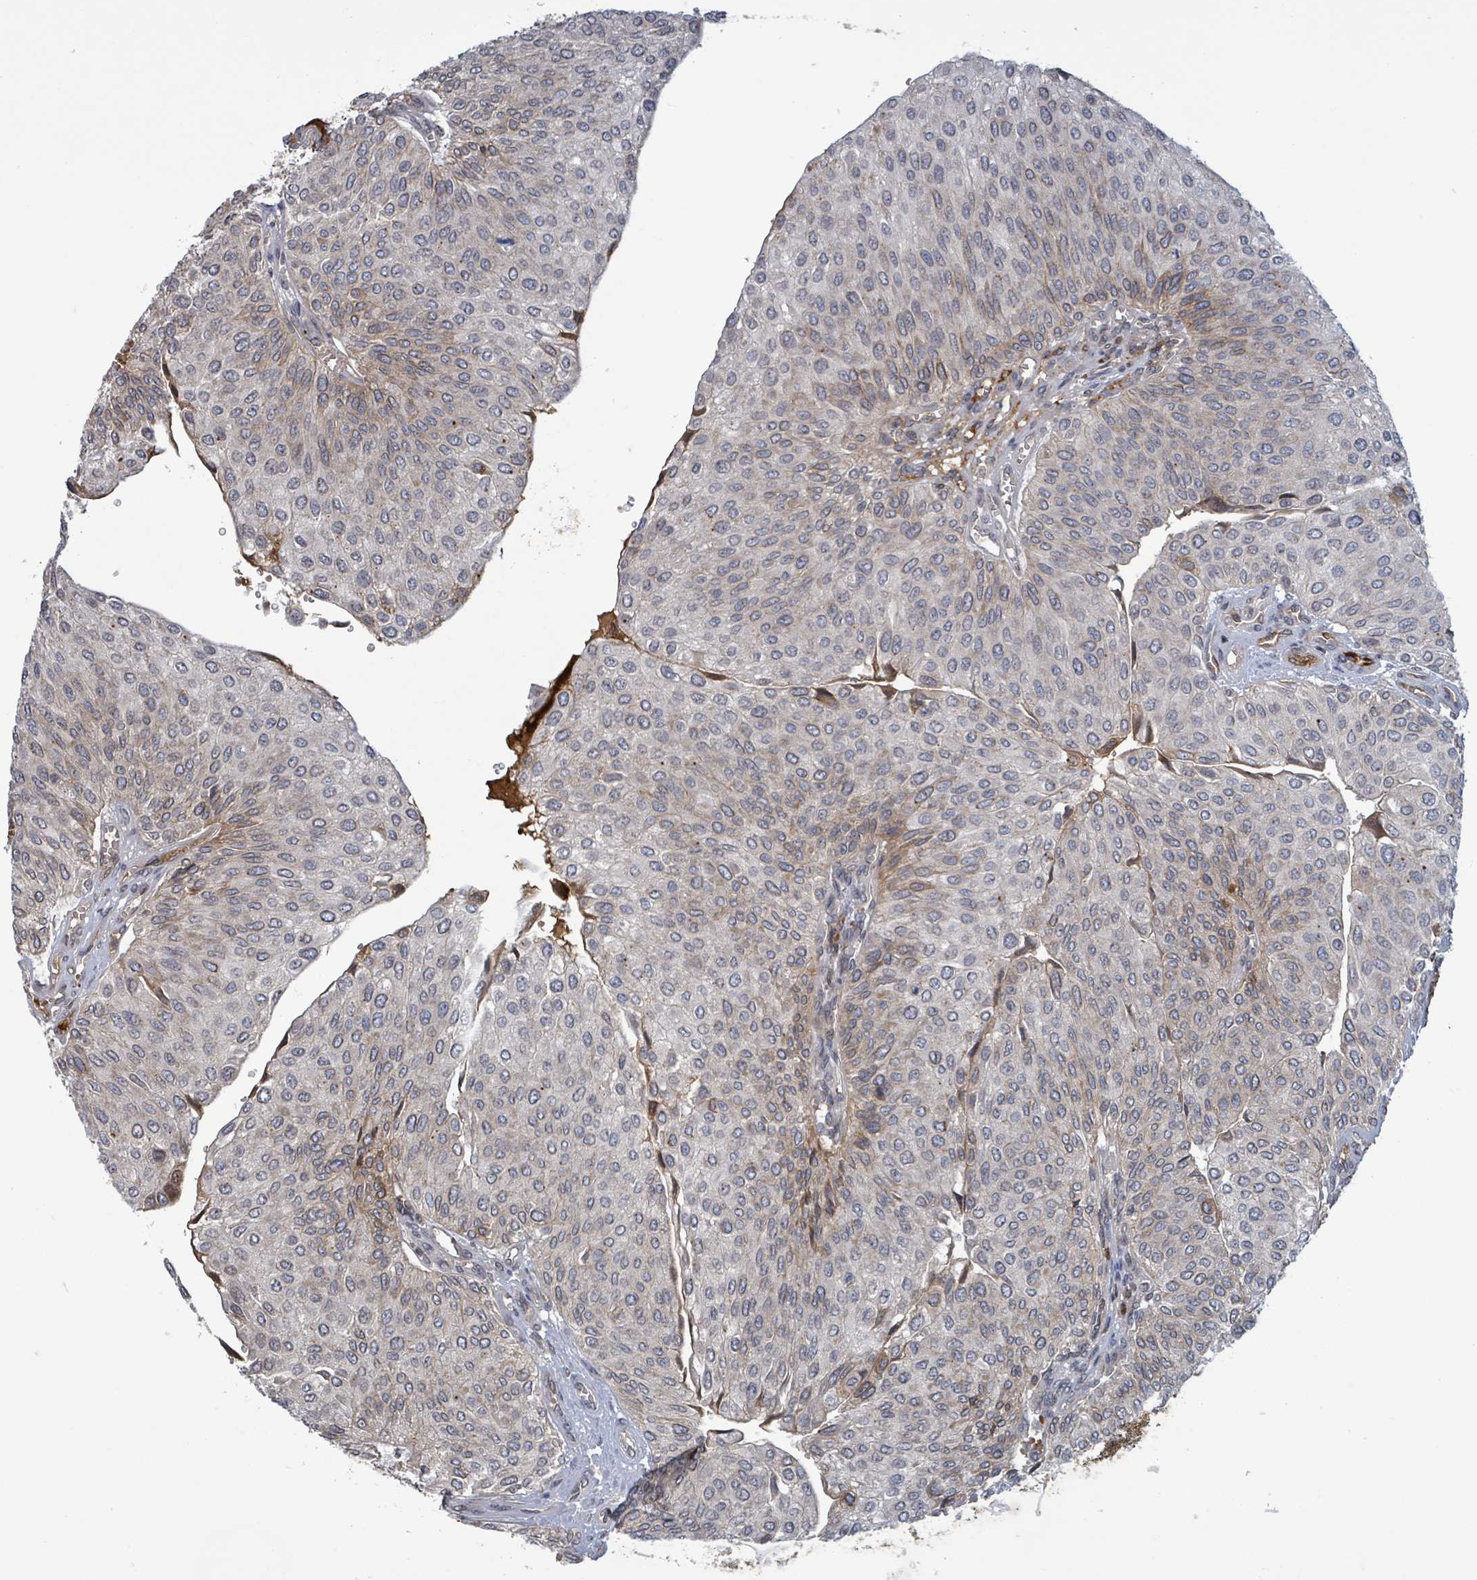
{"staining": {"intensity": "negative", "quantity": "none", "location": "none"}, "tissue": "urothelial cancer", "cell_type": "Tumor cells", "image_type": "cancer", "snomed": [{"axis": "morphology", "description": "Urothelial carcinoma, NOS"}, {"axis": "topography", "description": "Urinary bladder"}], "caption": "A high-resolution photomicrograph shows immunohistochemistry staining of urothelial cancer, which demonstrates no significant staining in tumor cells.", "gene": "GRM8", "patient": {"sex": "male", "age": 67}}